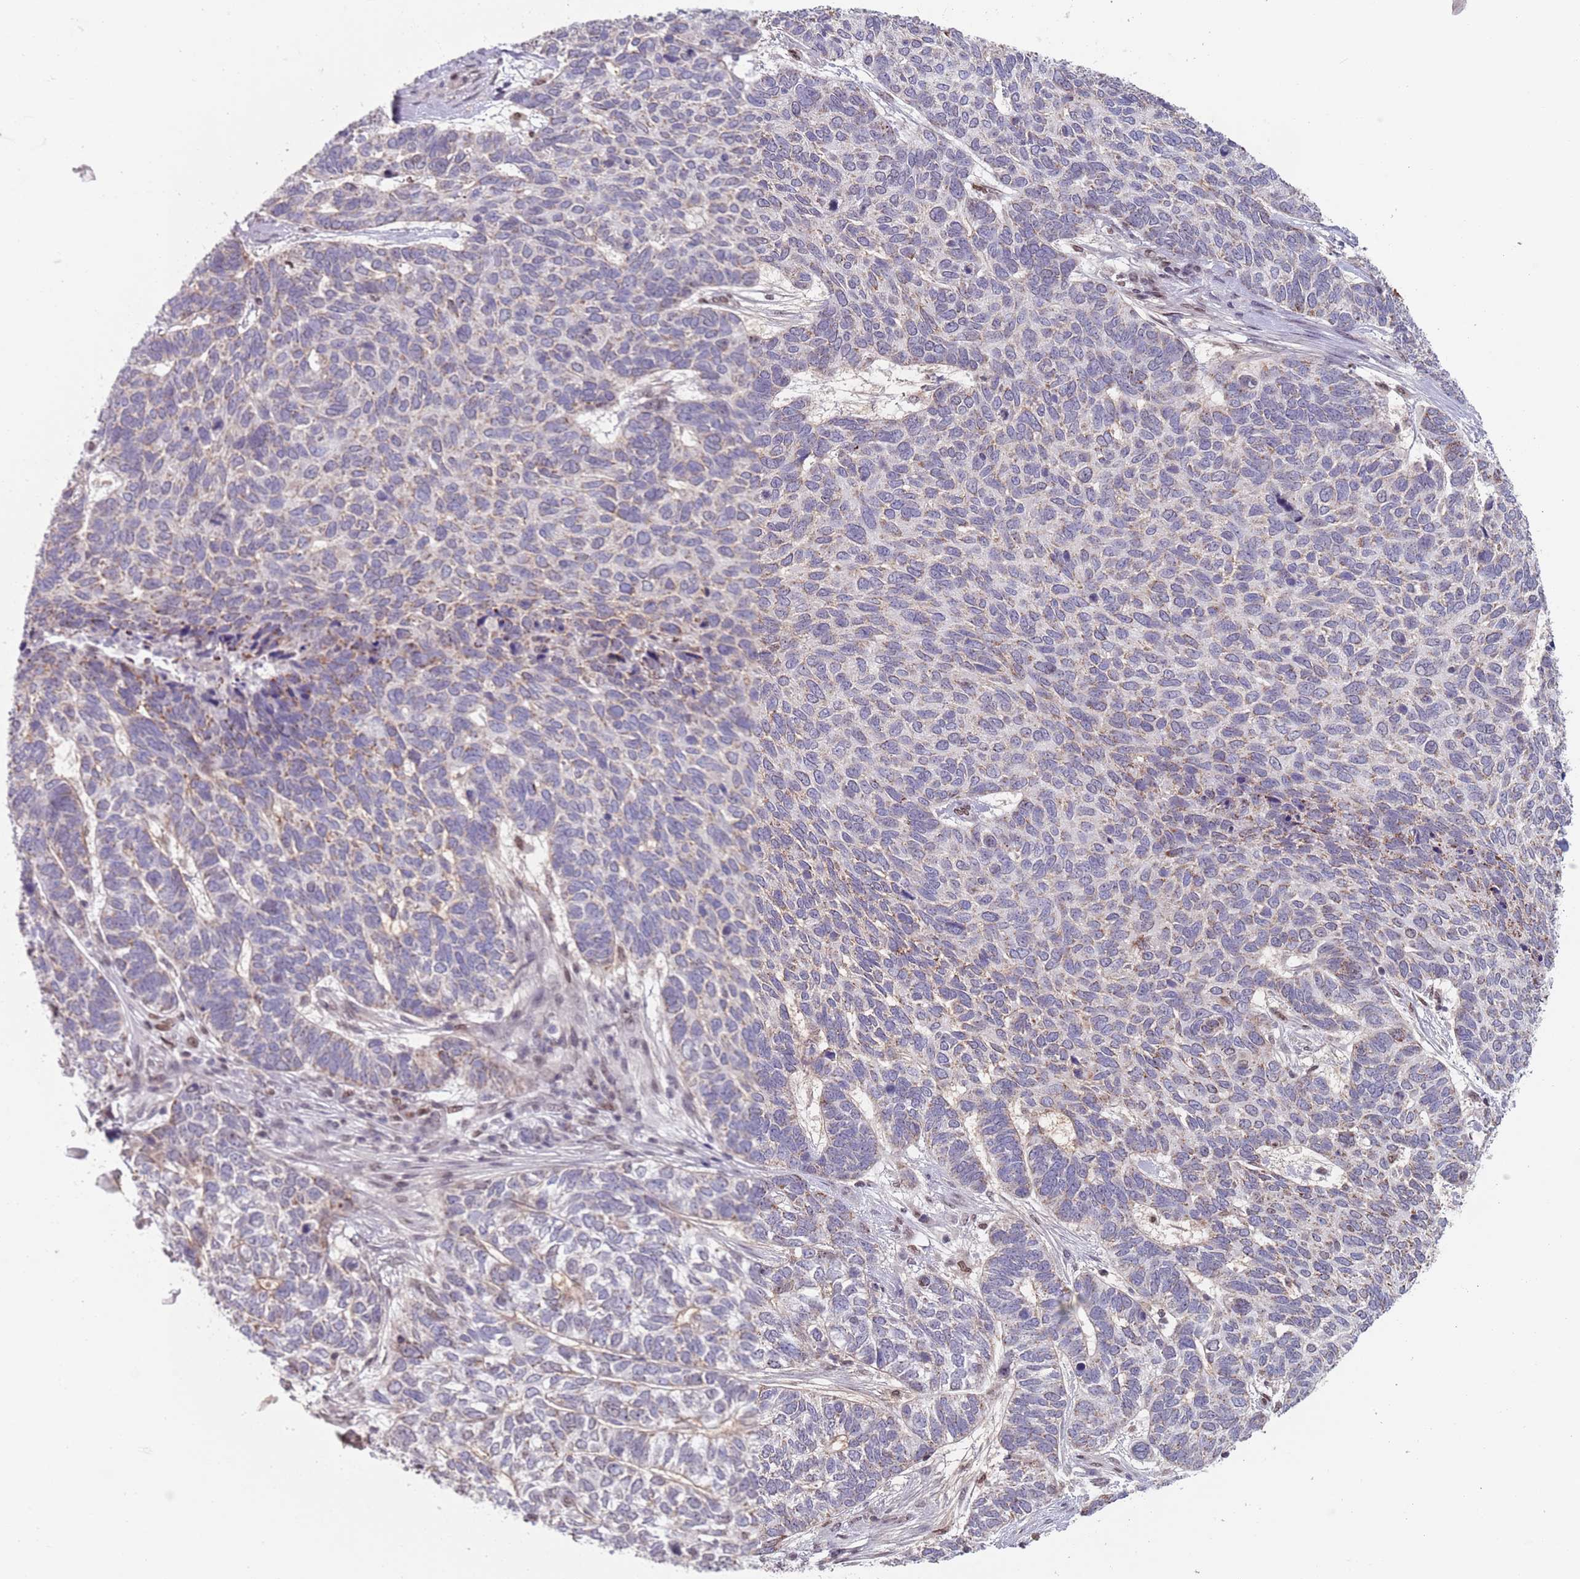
{"staining": {"intensity": "negative", "quantity": "none", "location": "none"}, "tissue": "skin cancer", "cell_type": "Tumor cells", "image_type": "cancer", "snomed": [{"axis": "morphology", "description": "Basal cell carcinoma"}, {"axis": "topography", "description": "Skin"}], "caption": "IHC micrograph of skin cancer (basal cell carcinoma) stained for a protein (brown), which demonstrates no staining in tumor cells.", "gene": "MFSD12", "patient": {"sex": "female", "age": 65}}